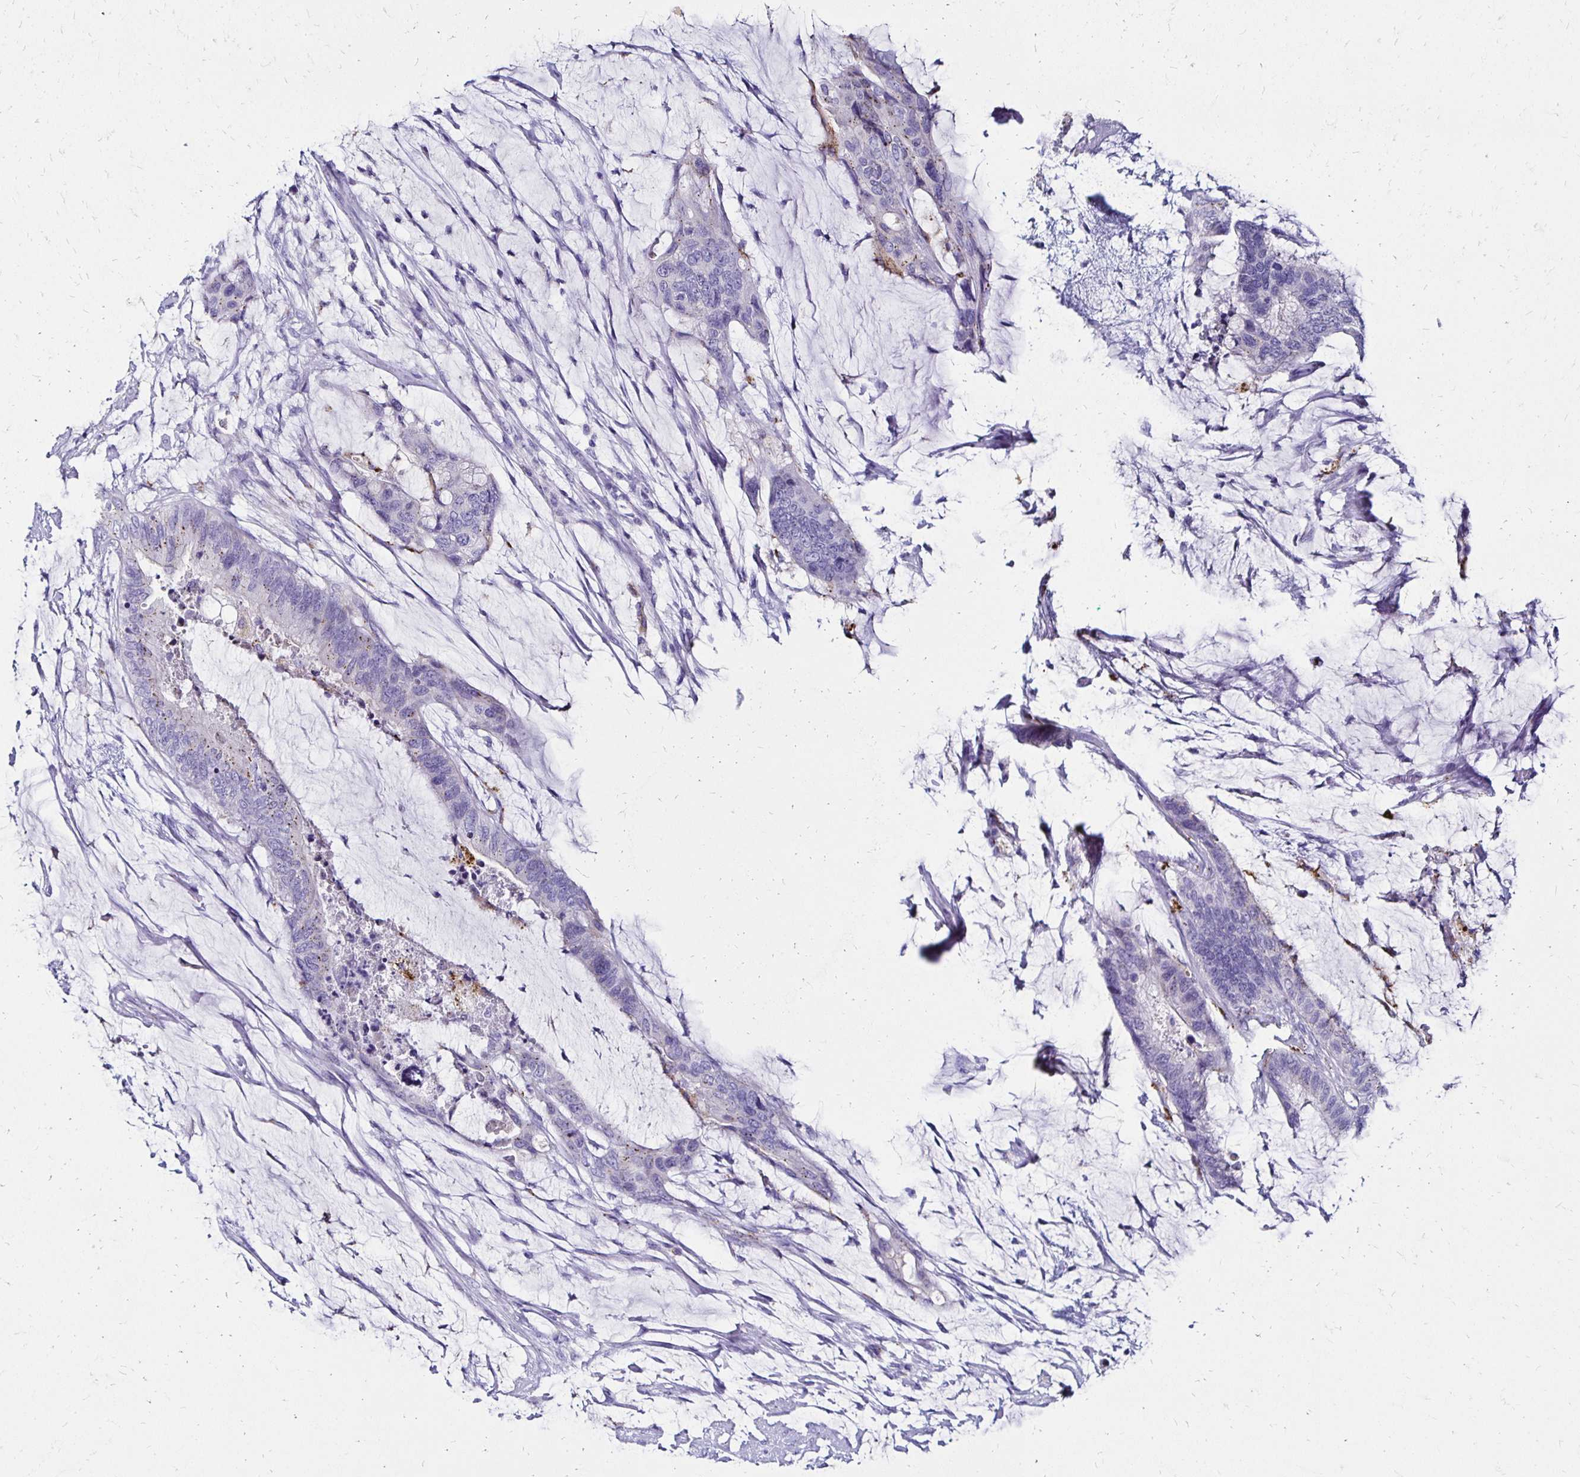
{"staining": {"intensity": "negative", "quantity": "none", "location": "none"}, "tissue": "colorectal cancer", "cell_type": "Tumor cells", "image_type": "cancer", "snomed": [{"axis": "morphology", "description": "Adenocarcinoma, NOS"}, {"axis": "topography", "description": "Rectum"}], "caption": "High power microscopy histopathology image of an IHC micrograph of colorectal adenocarcinoma, revealing no significant staining in tumor cells.", "gene": "KCNT1", "patient": {"sex": "female", "age": 59}}